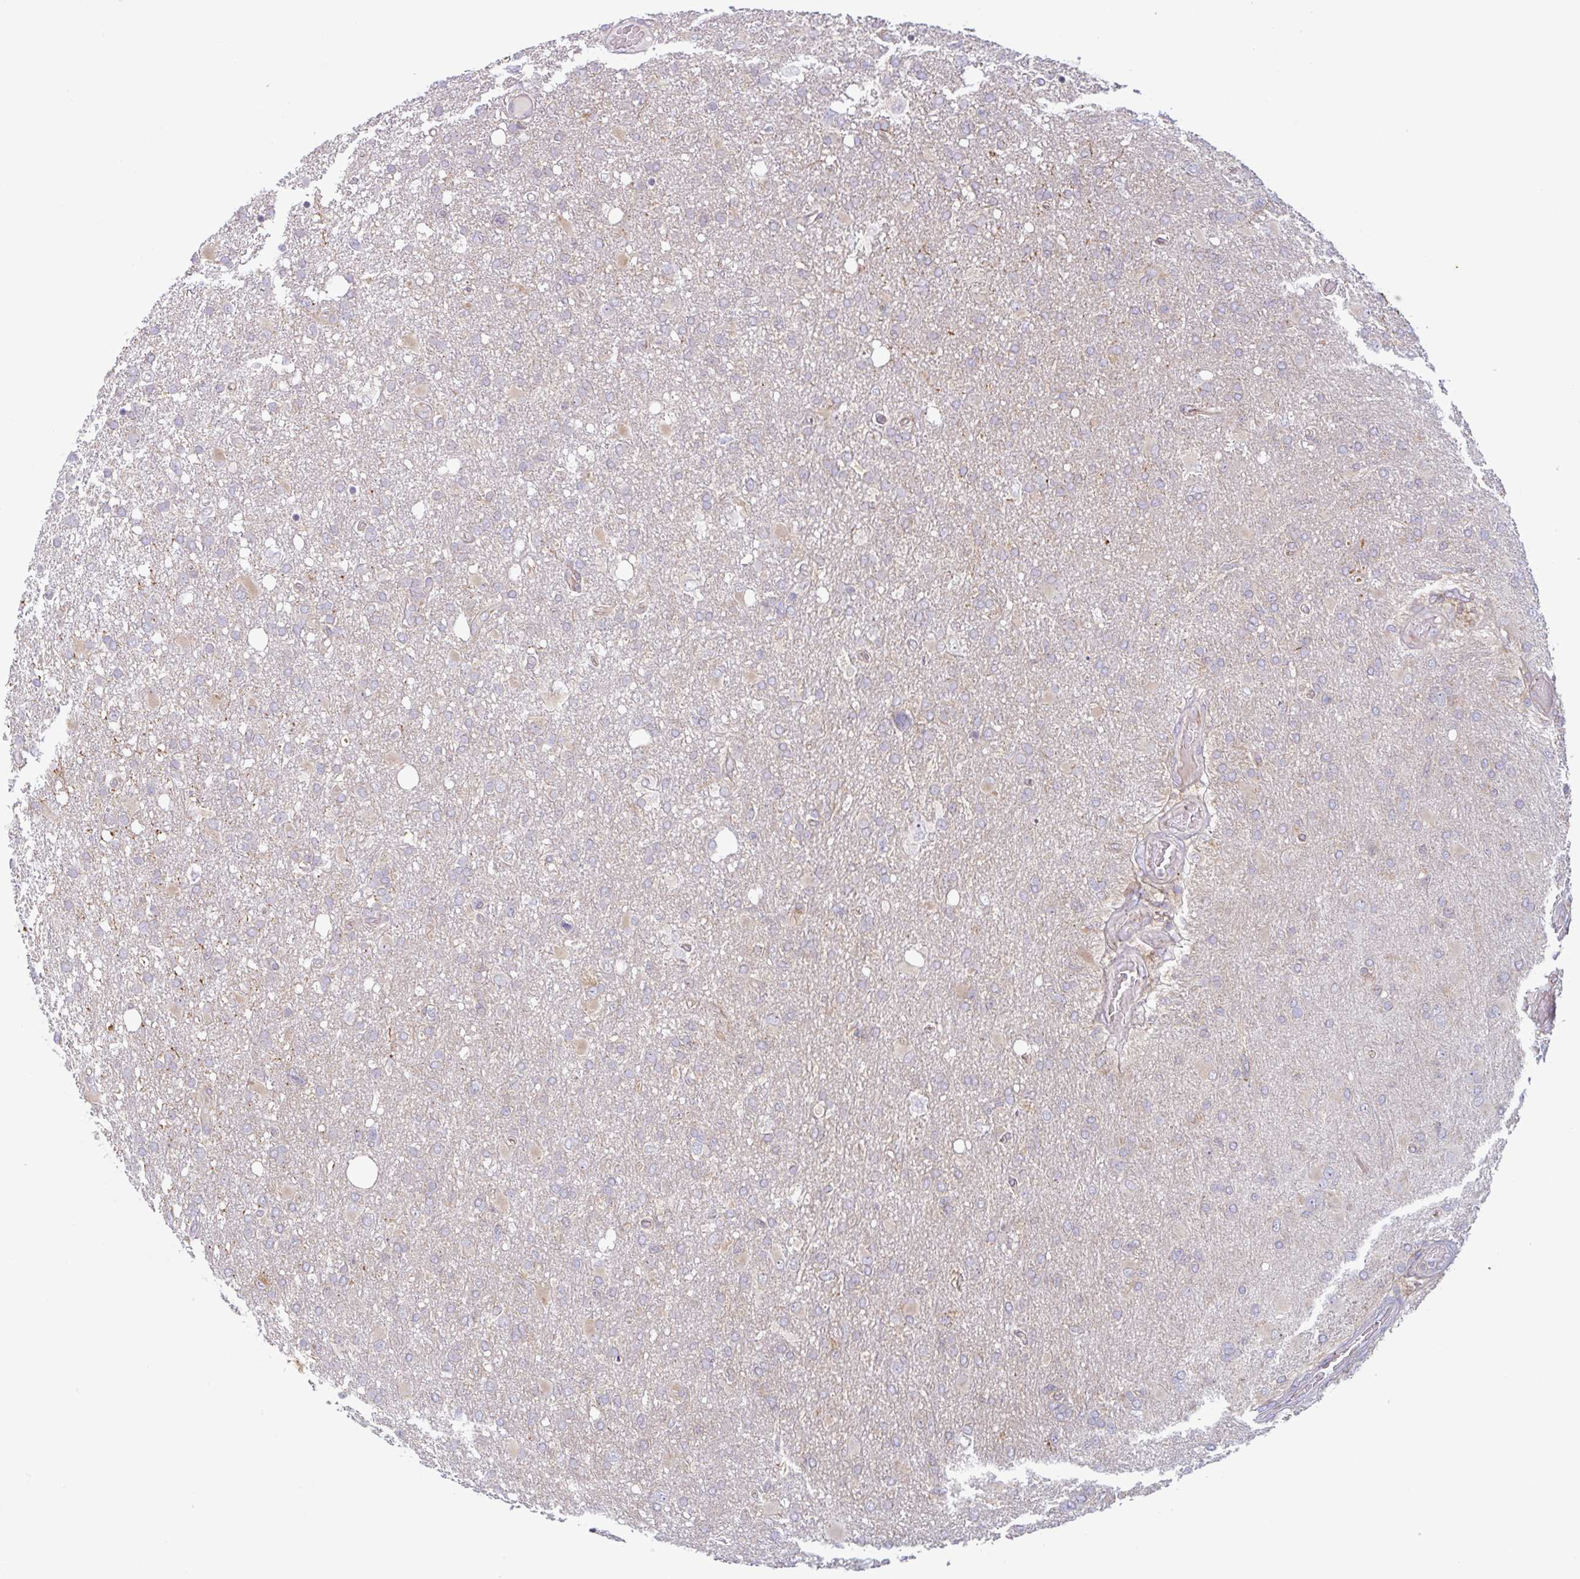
{"staining": {"intensity": "negative", "quantity": "none", "location": "none"}, "tissue": "glioma", "cell_type": "Tumor cells", "image_type": "cancer", "snomed": [{"axis": "morphology", "description": "Glioma, malignant, High grade"}, {"axis": "topography", "description": "Brain"}], "caption": "DAB immunohistochemical staining of glioma reveals no significant expression in tumor cells.", "gene": "RIT1", "patient": {"sex": "male", "age": 61}}